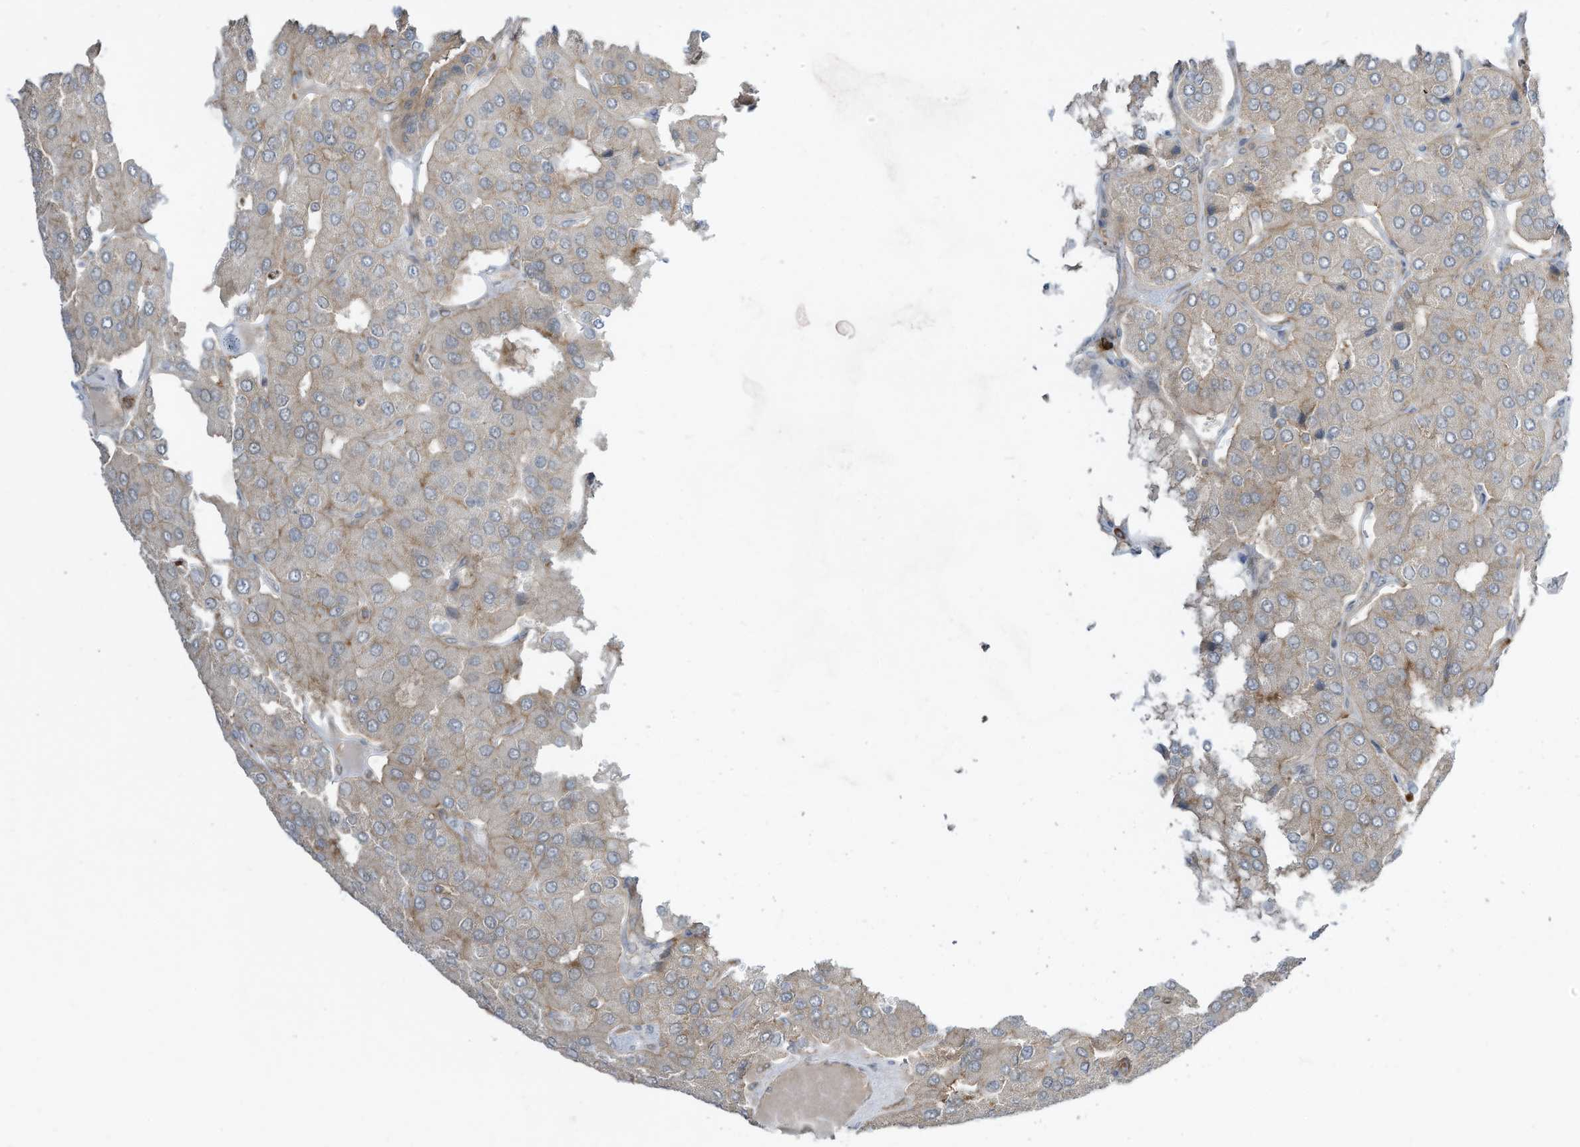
{"staining": {"intensity": "weak", "quantity": "<25%", "location": "cytoplasmic/membranous"}, "tissue": "parathyroid gland", "cell_type": "Glandular cells", "image_type": "normal", "snomed": [{"axis": "morphology", "description": "Normal tissue, NOS"}, {"axis": "morphology", "description": "Adenoma, NOS"}, {"axis": "topography", "description": "Parathyroid gland"}], "caption": "Glandular cells show no significant staining in unremarkable parathyroid gland. The staining is performed using DAB (3,3'-diaminobenzidine) brown chromogen with nuclei counter-stained in using hematoxylin.", "gene": "DZIP3", "patient": {"sex": "female", "age": 86}}